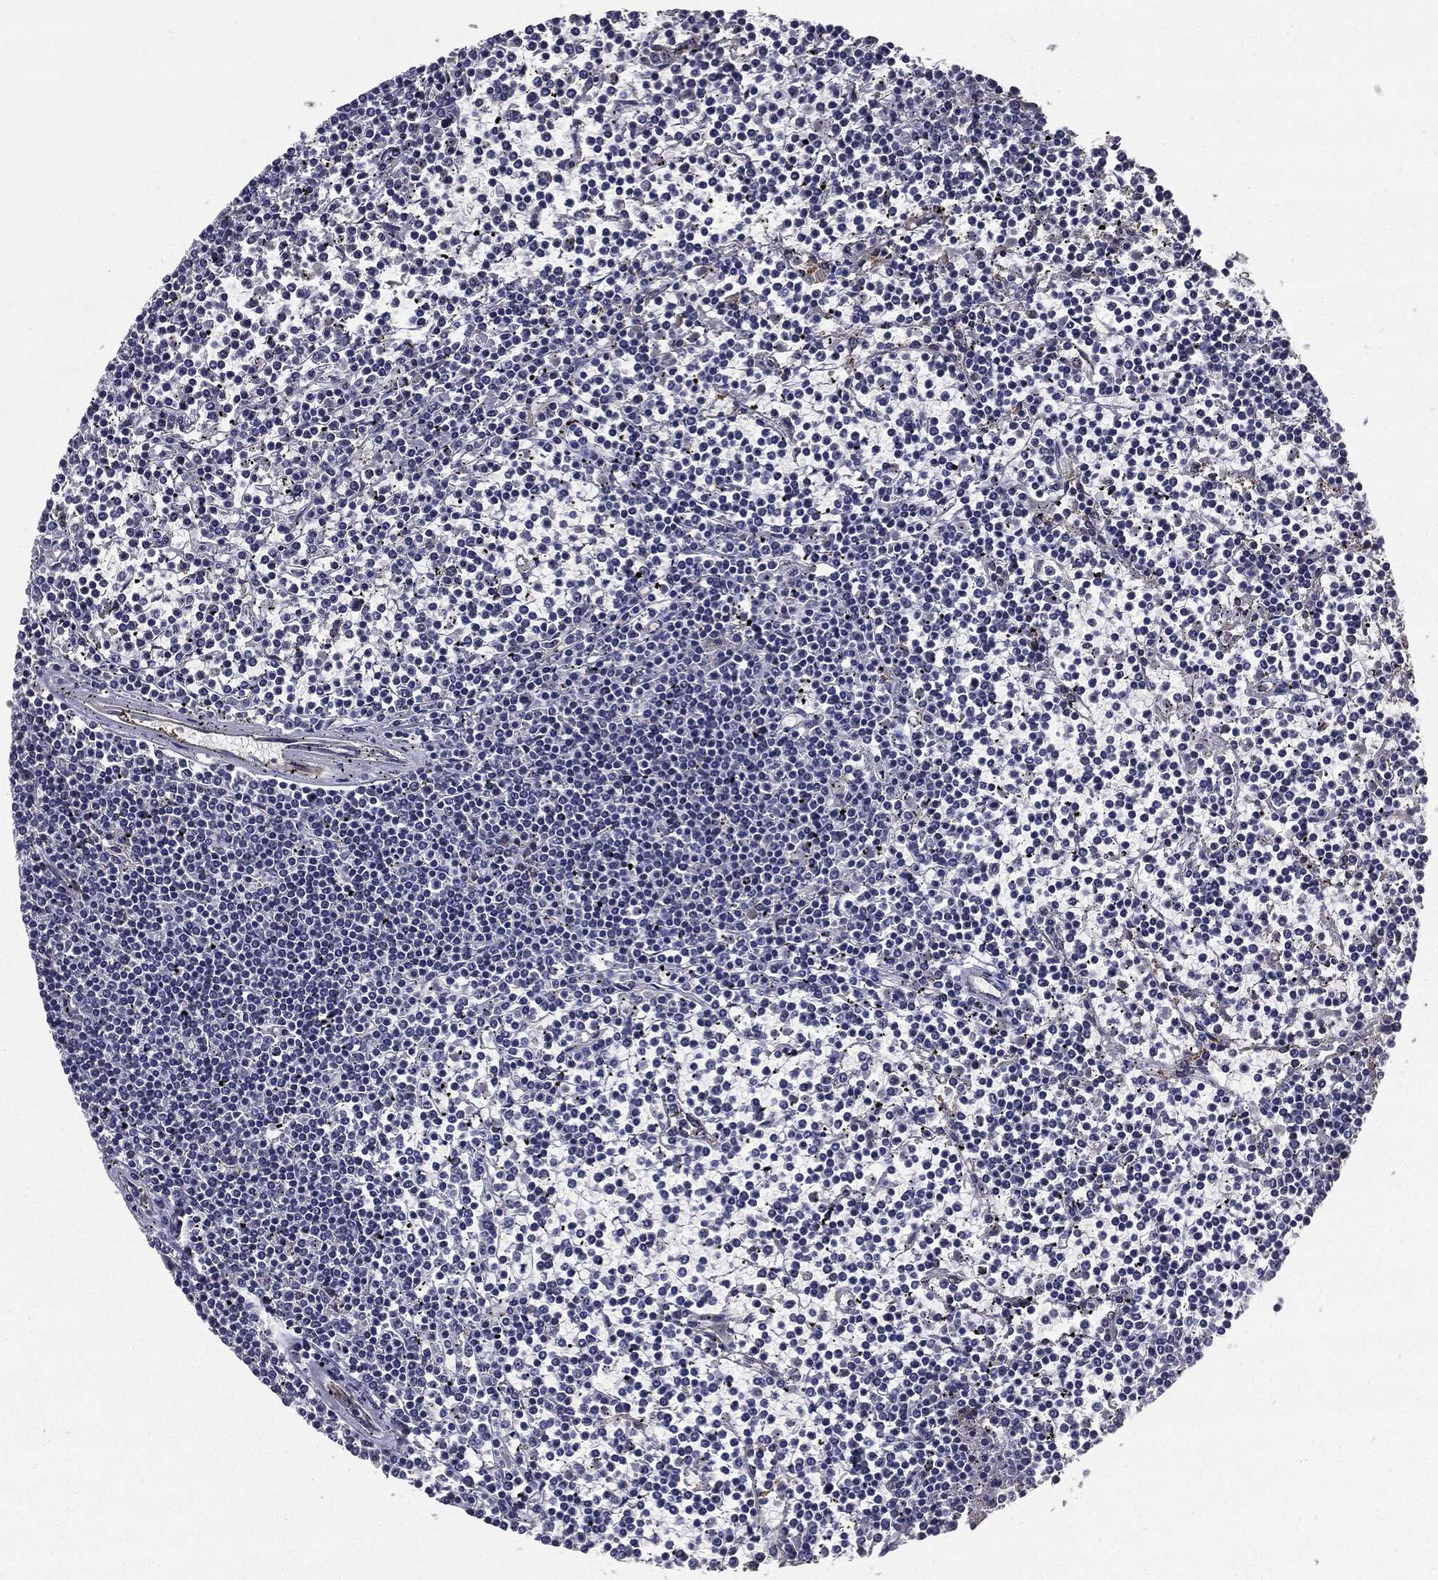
{"staining": {"intensity": "negative", "quantity": "none", "location": "none"}, "tissue": "lymphoma", "cell_type": "Tumor cells", "image_type": "cancer", "snomed": [{"axis": "morphology", "description": "Malignant lymphoma, non-Hodgkin's type, Low grade"}, {"axis": "topography", "description": "Spleen"}], "caption": "IHC histopathology image of neoplastic tissue: lymphoma stained with DAB (3,3'-diaminobenzidine) displays no significant protein staining in tumor cells.", "gene": "JUN", "patient": {"sex": "female", "age": 19}}